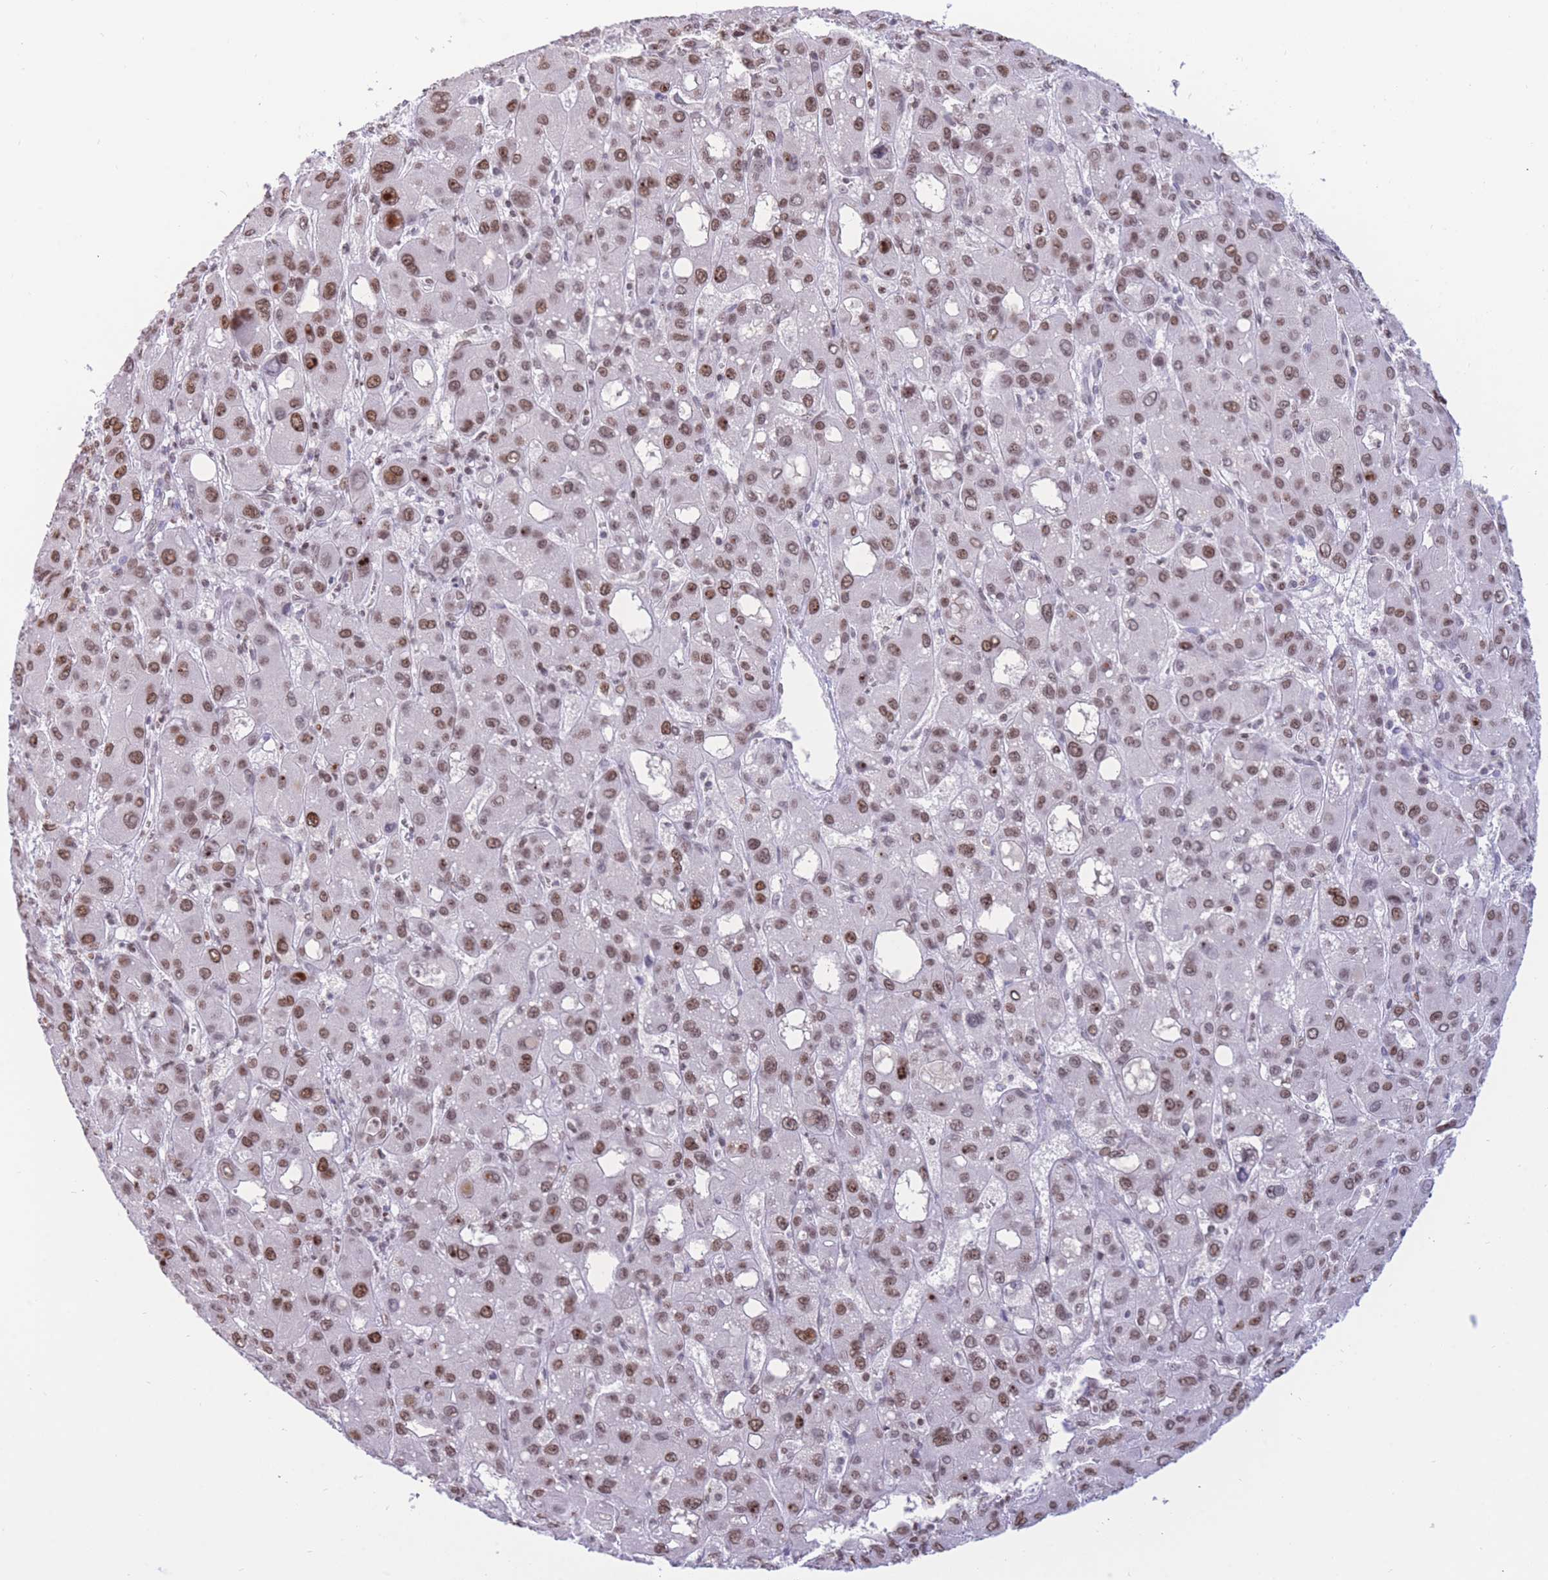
{"staining": {"intensity": "moderate", "quantity": ">75%", "location": "nuclear"}, "tissue": "liver cancer", "cell_type": "Tumor cells", "image_type": "cancer", "snomed": [{"axis": "morphology", "description": "Carcinoma, Hepatocellular, NOS"}, {"axis": "topography", "description": "Liver"}], "caption": "Moderate nuclear expression for a protein is present in approximately >75% of tumor cells of liver cancer (hepatocellular carcinoma) using immunohistochemistry (IHC).", "gene": "HMGN1", "patient": {"sex": "male", "age": 55}}